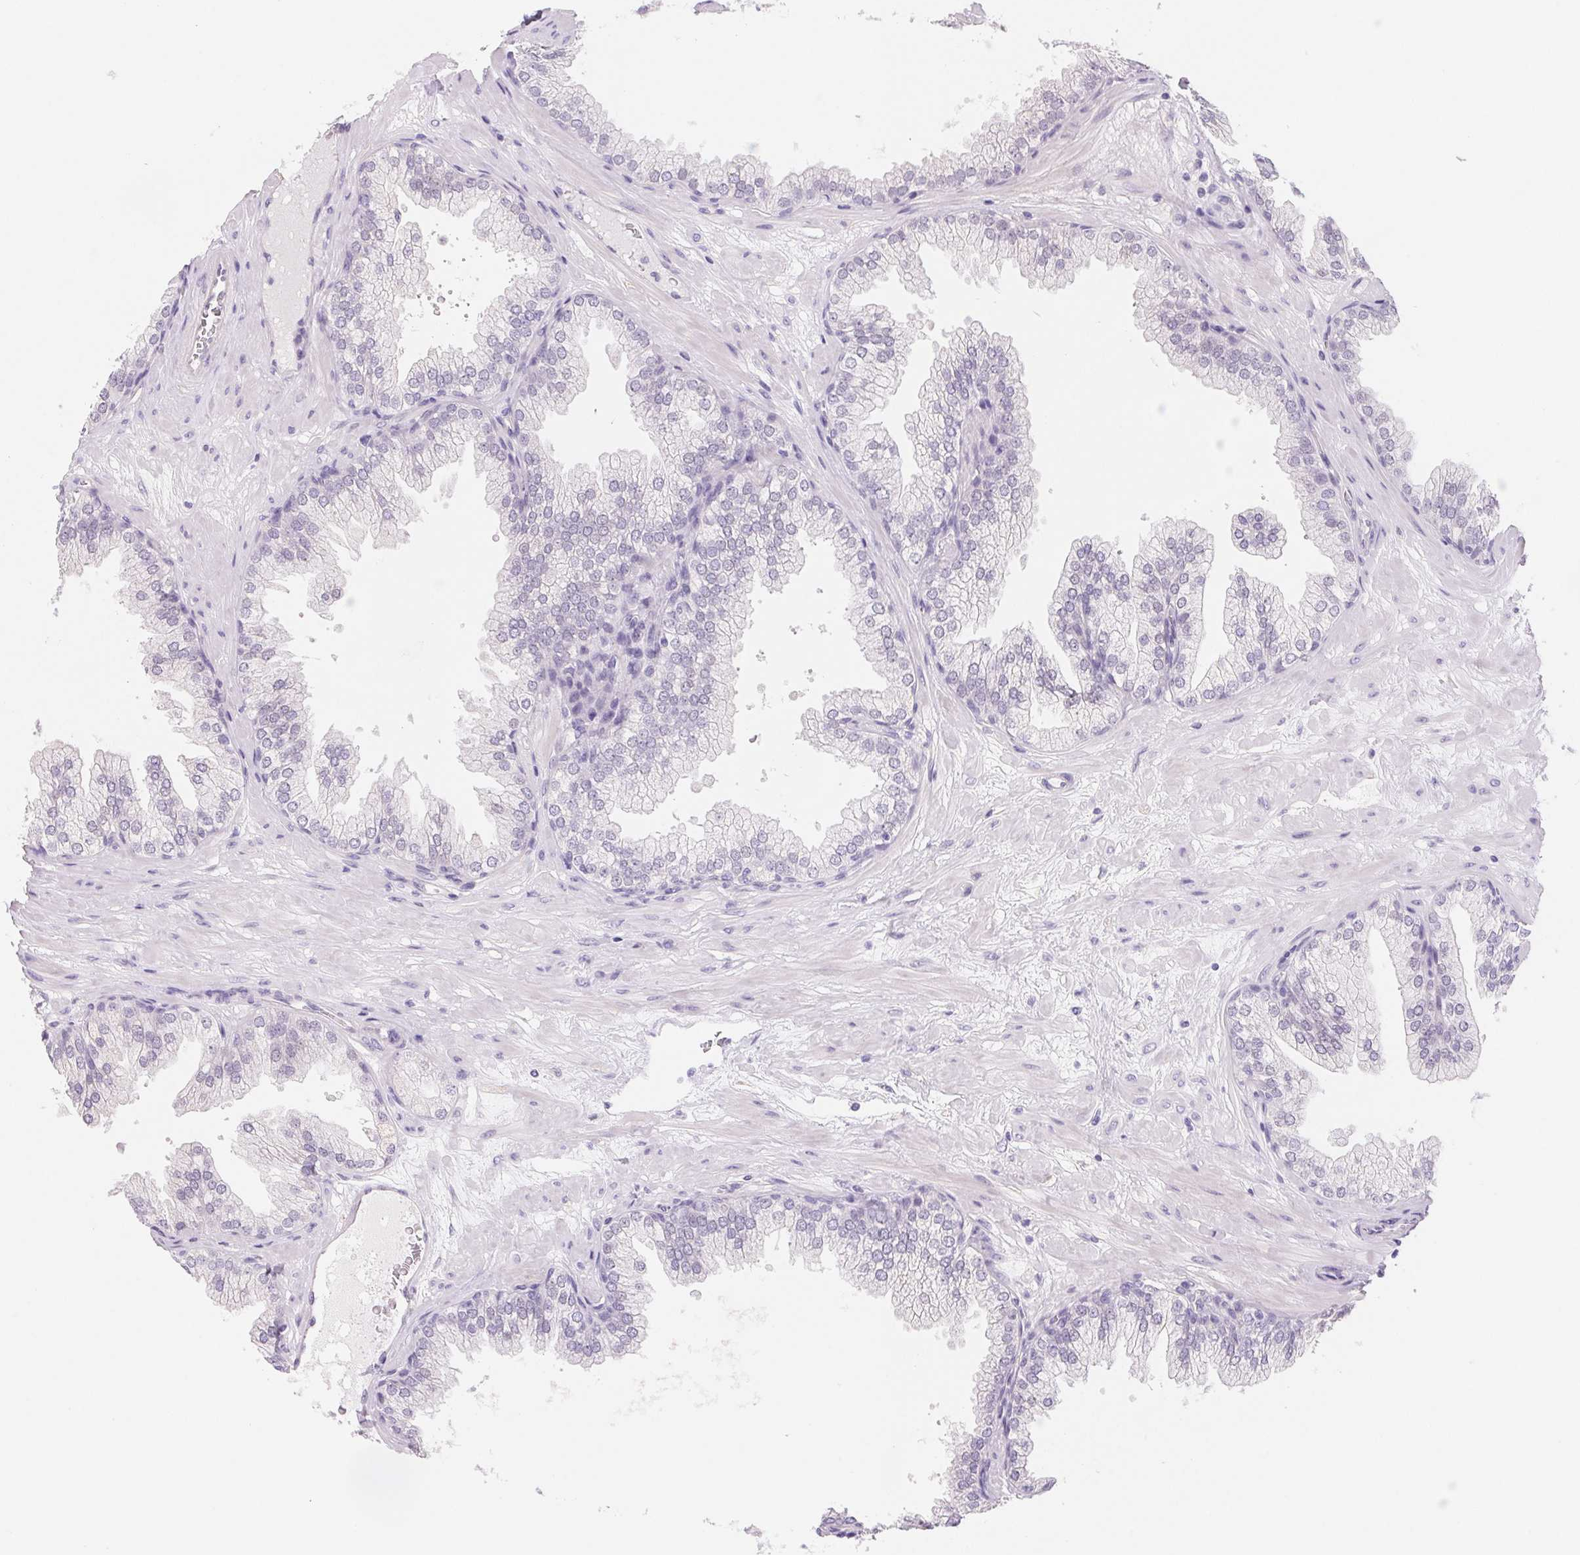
{"staining": {"intensity": "negative", "quantity": "none", "location": "none"}, "tissue": "prostate", "cell_type": "Glandular cells", "image_type": "normal", "snomed": [{"axis": "morphology", "description": "Normal tissue, NOS"}, {"axis": "topography", "description": "Prostate"}], "caption": "Glandular cells show no significant protein expression in normal prostate.", "gene": "CTNND2", "patient": {"sex": "male", "age": 37}}